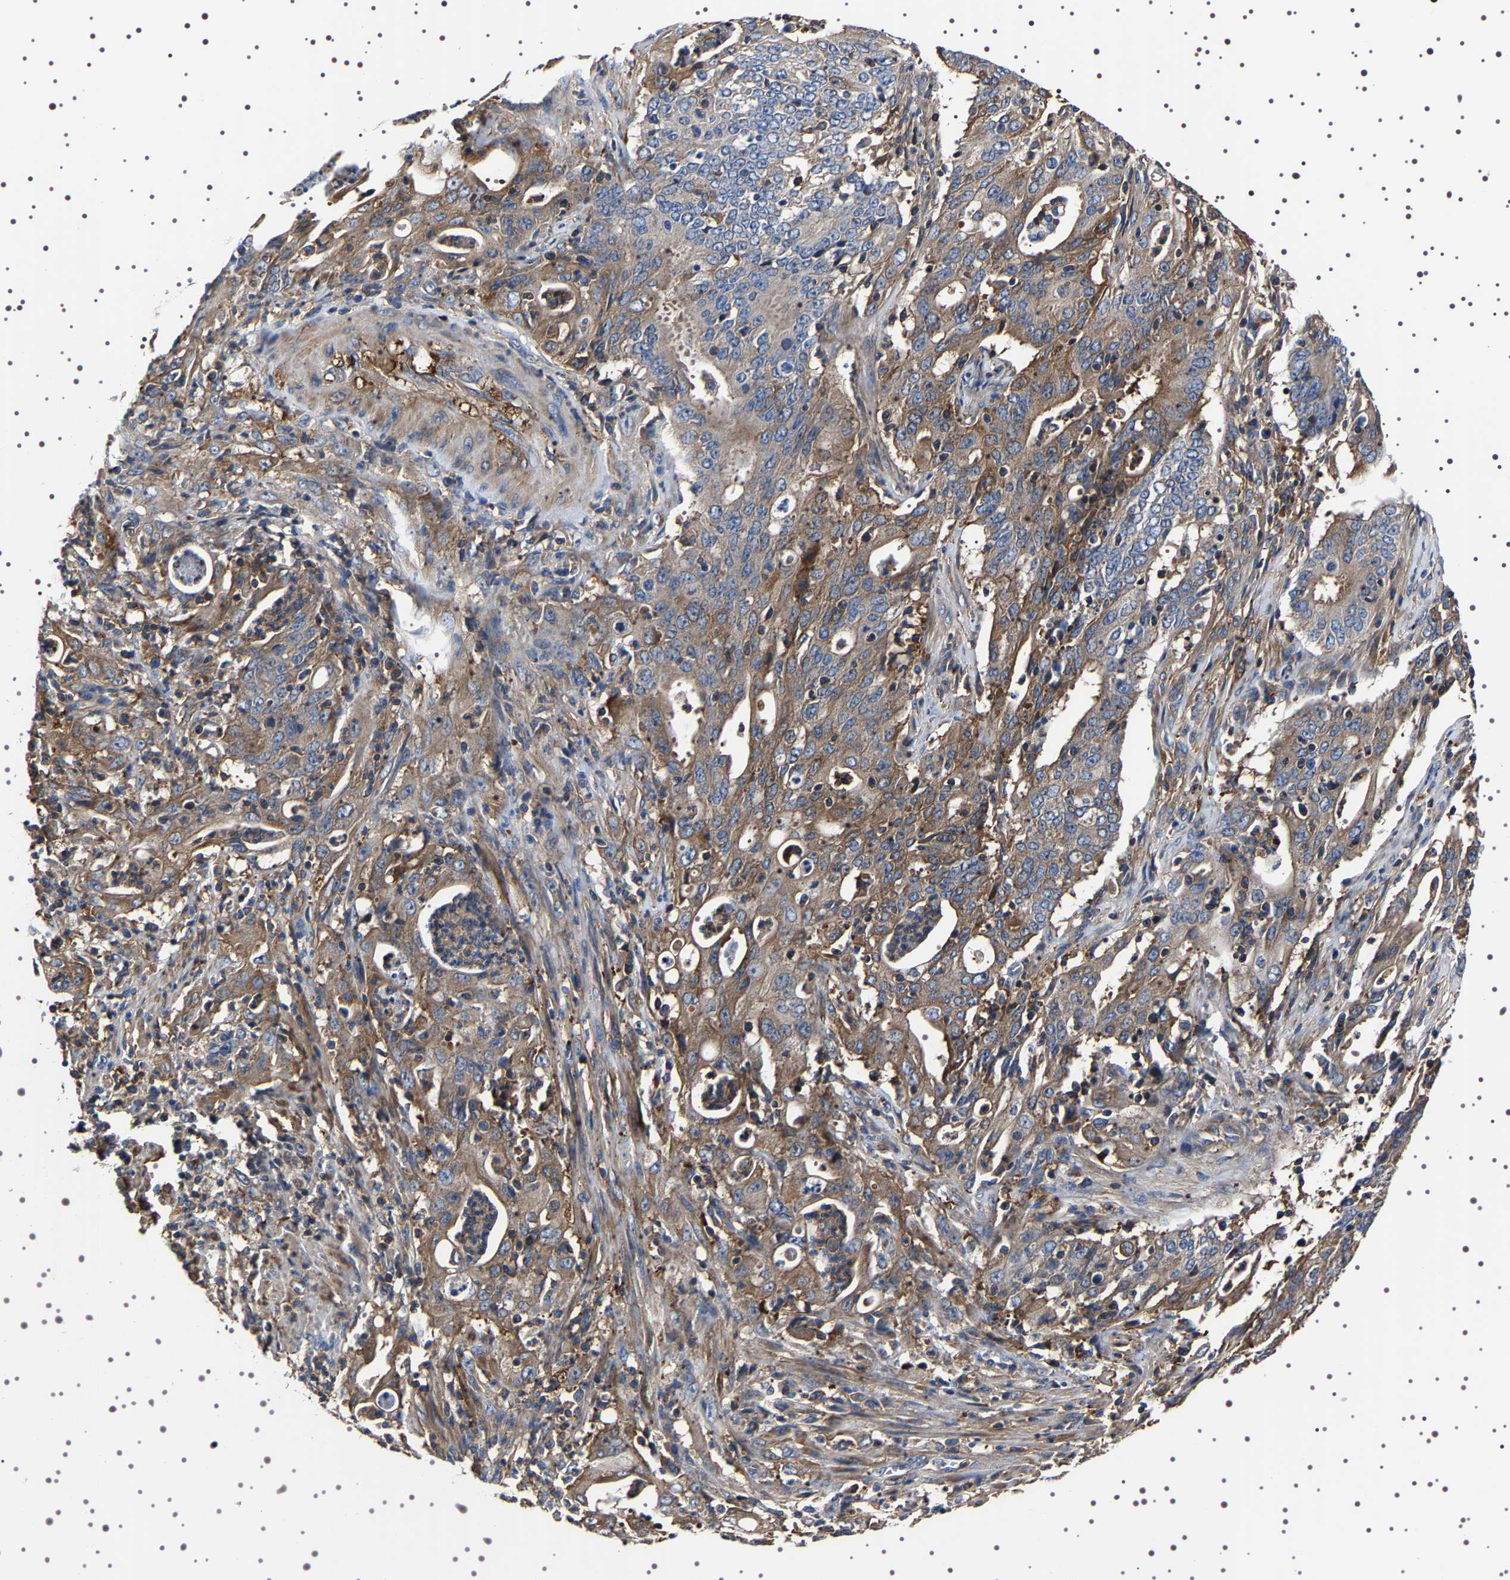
{"staining": {"intensity": "strong", "quantity": ">75%", "location": "cytoplasmic/membranous"}, "tissue": "cervical cancer", "cell_type": "Tumor cells", "image_type": "cancer", "snomed": [{"axis": "morphology", "description": "Adenocarcinoma, NOS"}, {"axis": "topography", "description": "Cervix"}], "caption": "About >75% of tumor cells in cervical adenocarcinoma display strong cytoplasmic/membranous protein staining as visualized by brown immunohistochemical staining.", "gene": "WDR1", "patient": {"sex": "female", "age": 44}}